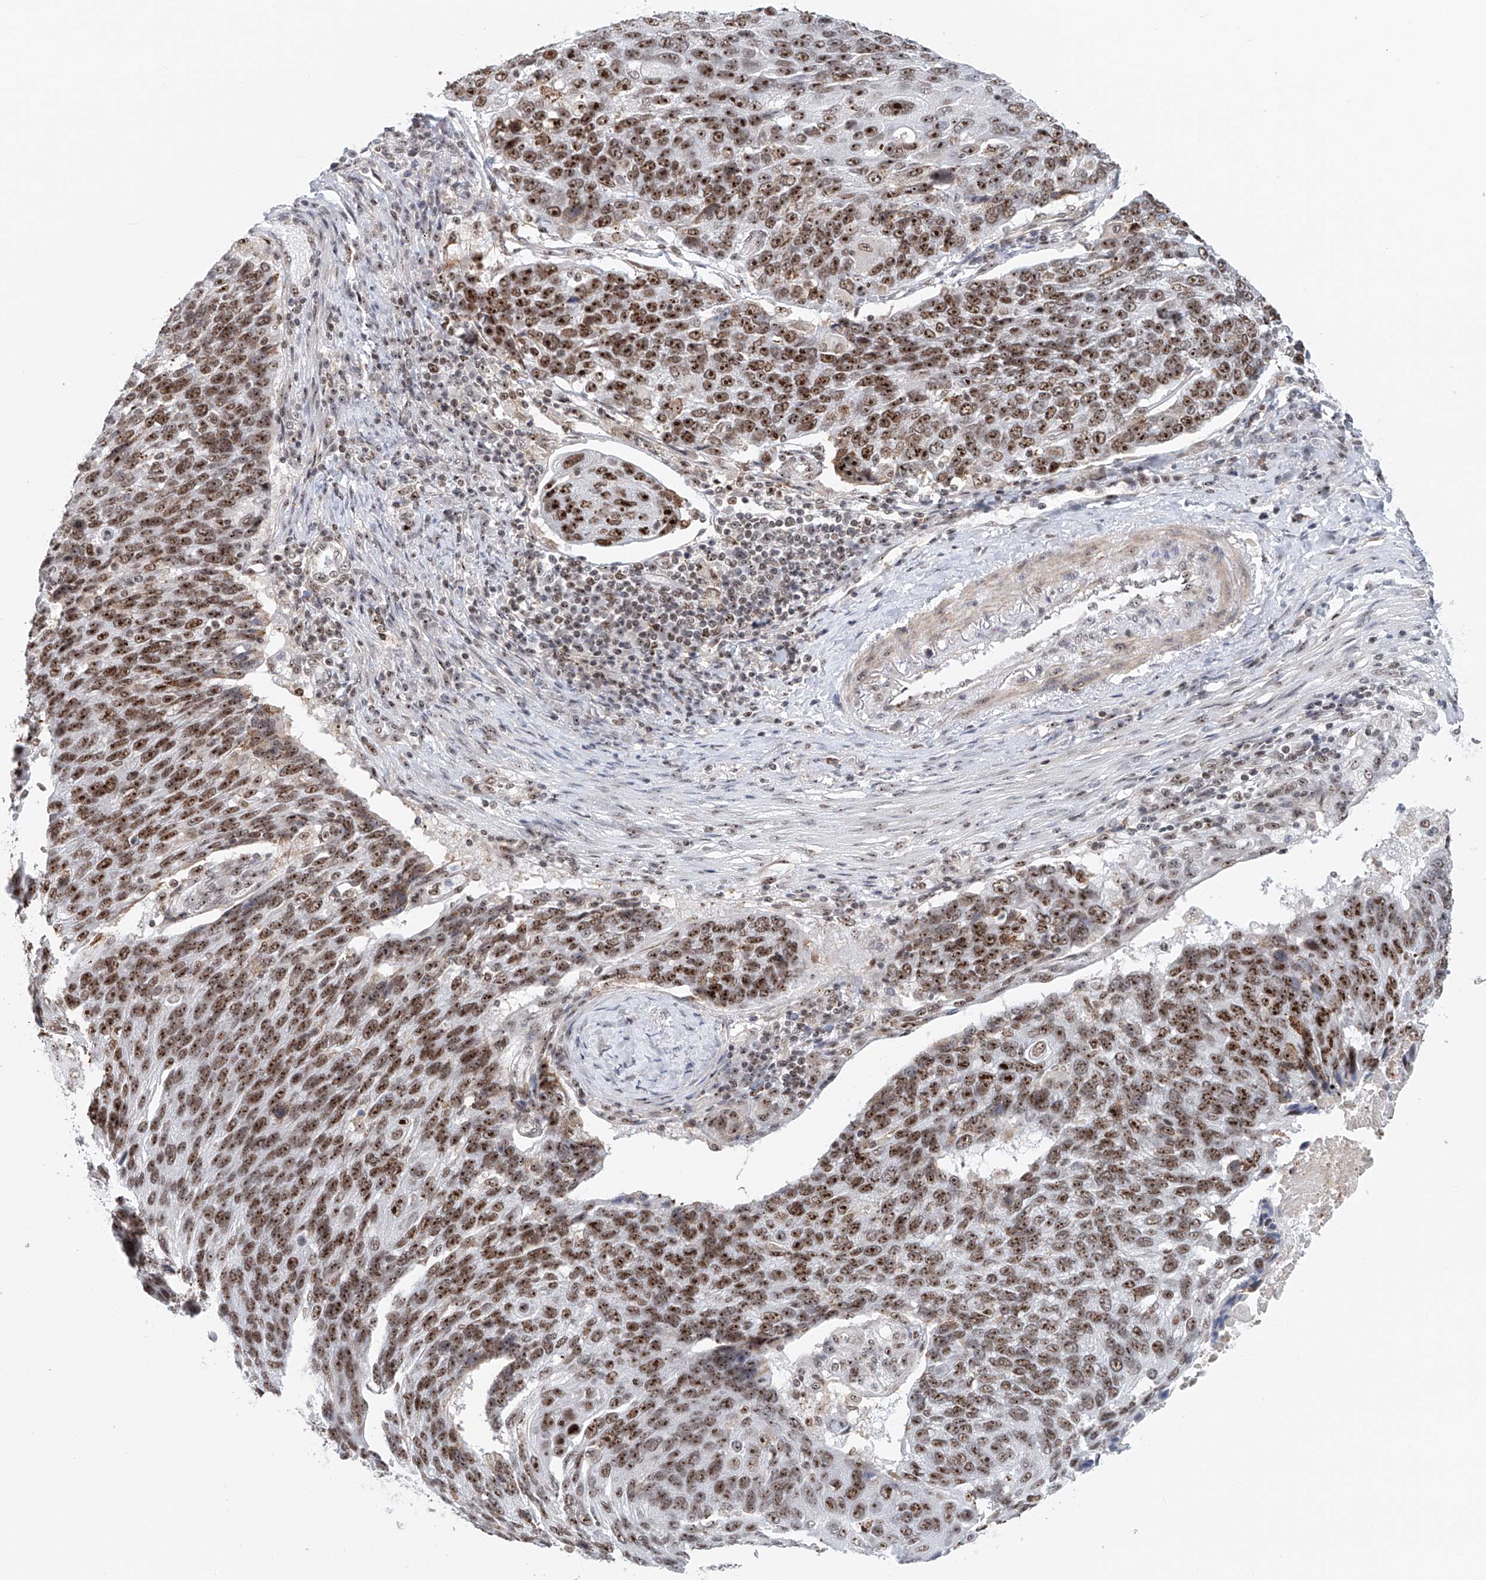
{"staining": {"intensity": "strong", "quantity": ">75%", "location": "nuclear"}, "tissue": "lung cancer", "cell_type": "Tumor cells", "image_type": "cancer", "snomed": [{"axis": "morphology", "description": "Squamous cell carcinoma, NOS"}, {"axis": "topography", "description": "Lung"}], "caption": "Immunohistochemistry (IHC) image of human lung squamous cell carcinoma stained for a protein (brown), which exhibits high levels of strong nuclear positivity in approximately >75% of tumor cells.", "gene": "PRUNE2", "patient": {"sex": "male", "age": 66}}